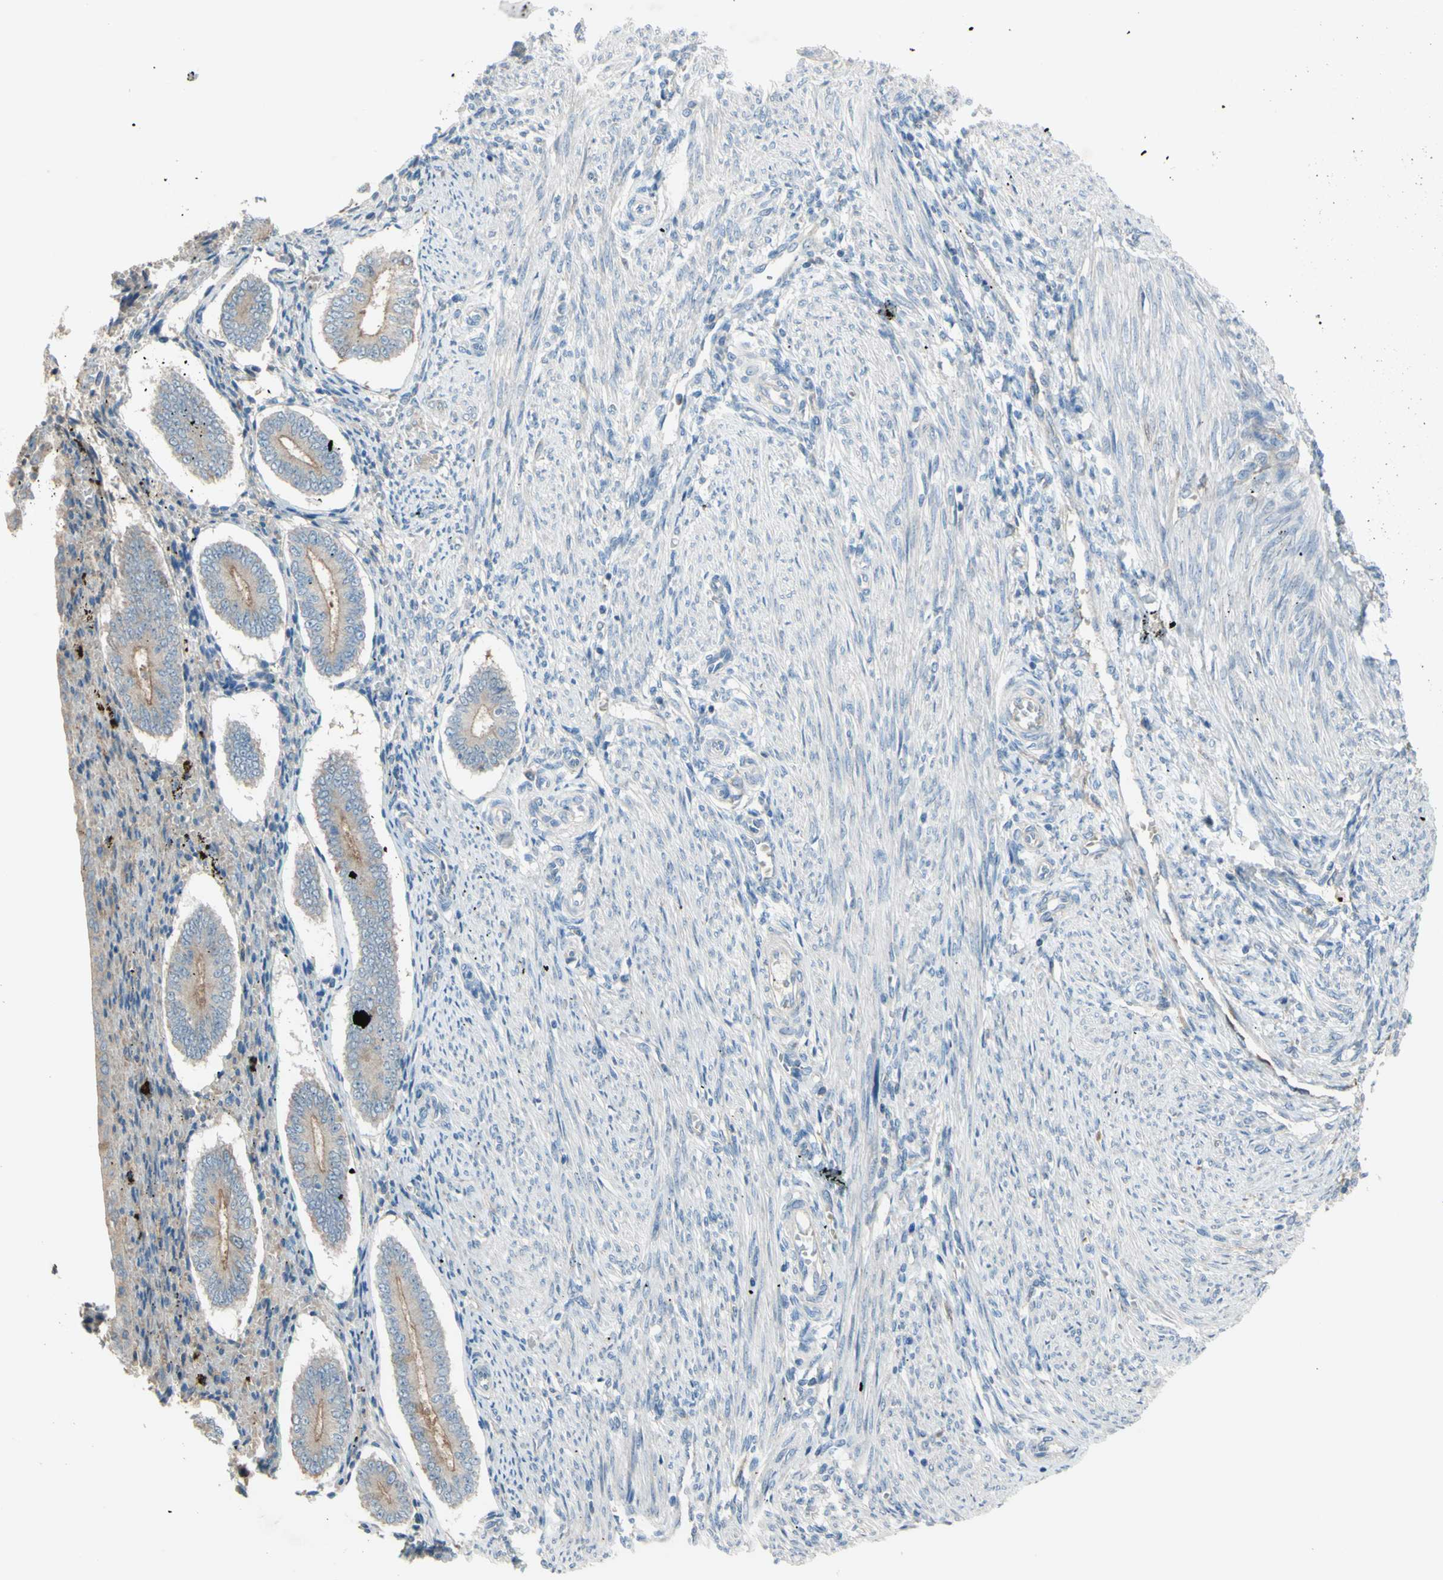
{"staining": {"intensity": "weak", "quantity": "25%-75%", "location": "cytoplasmic/membranous"}, "tissue": "endometrium", "cell_type": "Cells in endometrial stroma", "image_type": "normal", "snomed": [{"axis": "morphology", "description": "Normal tissue, NOS"}, {"axis": "topography", "description": "Endometrium"}], "caption": "This image shows IHC staining of unremarkable endometrium, with low weak cytoplasmic/membranous expression in approximately 25%-75% of cells in endometrial stroma.", "gene": "ATRN", "patient": {"sex": "female", "age": 42}}